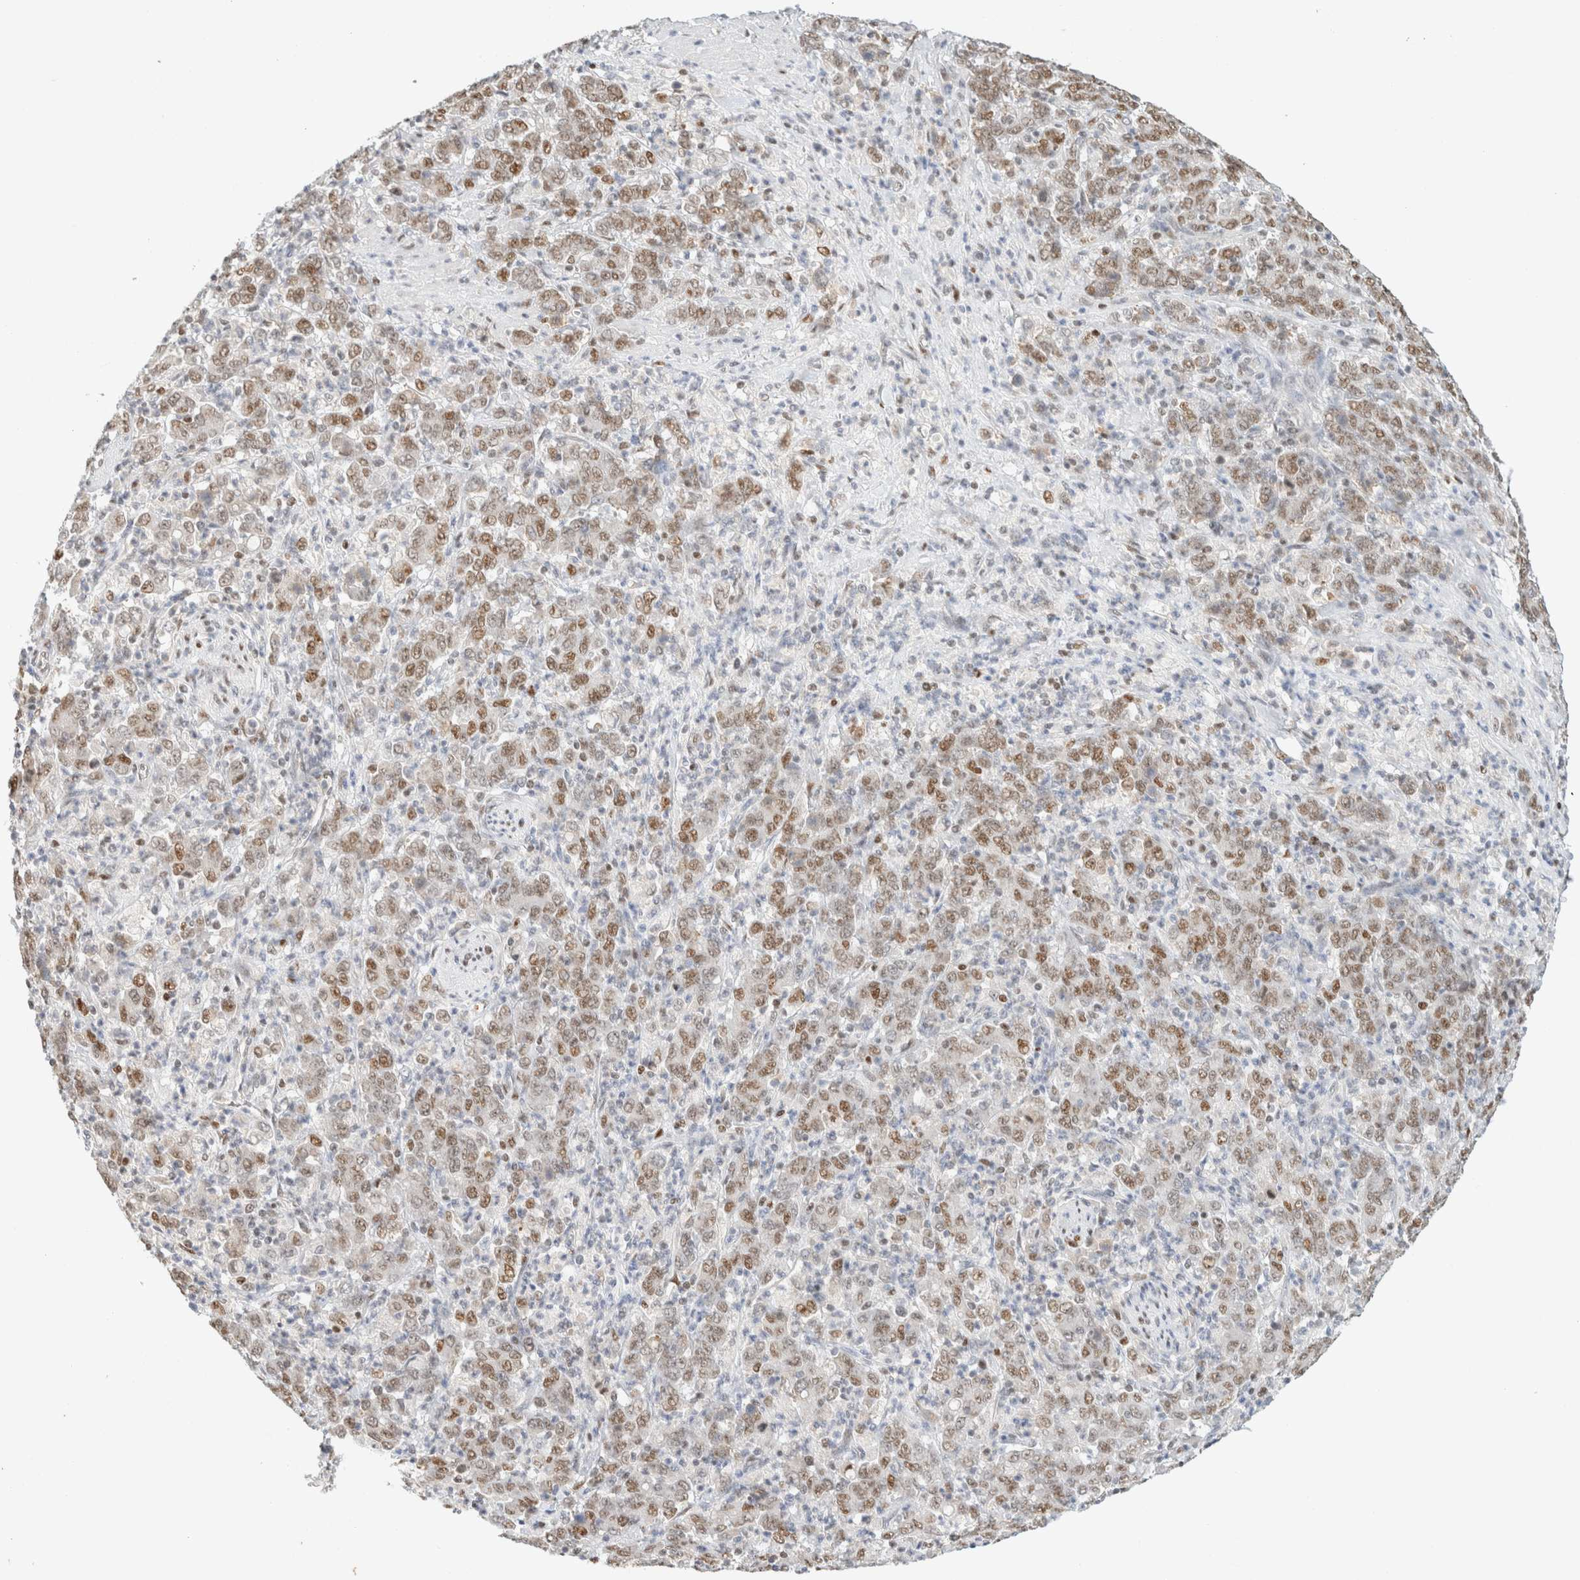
{"staining": {"intensity": "moderate", "quantity": ">75%", "location": "nuclear"}, "tissue": "stomach cancer", "cell_type": "Tumor cells", "image_type": "cancer", "snomed": [{"axis": "morphology", "description": "Adenocarcinoma, NOS"}, {"axis": "topography", "description": "Stomach, lower"}], "caption": "DAB (3,3'-diaminobenzidine) immunohistochemical staining of human stomach cancer (adenocarcinoma) displays moderate nuclear protein expression in approximately >75% of tumor cells.", "gene": "DDB2", "patient": {"sex": "female", "age": 71}}